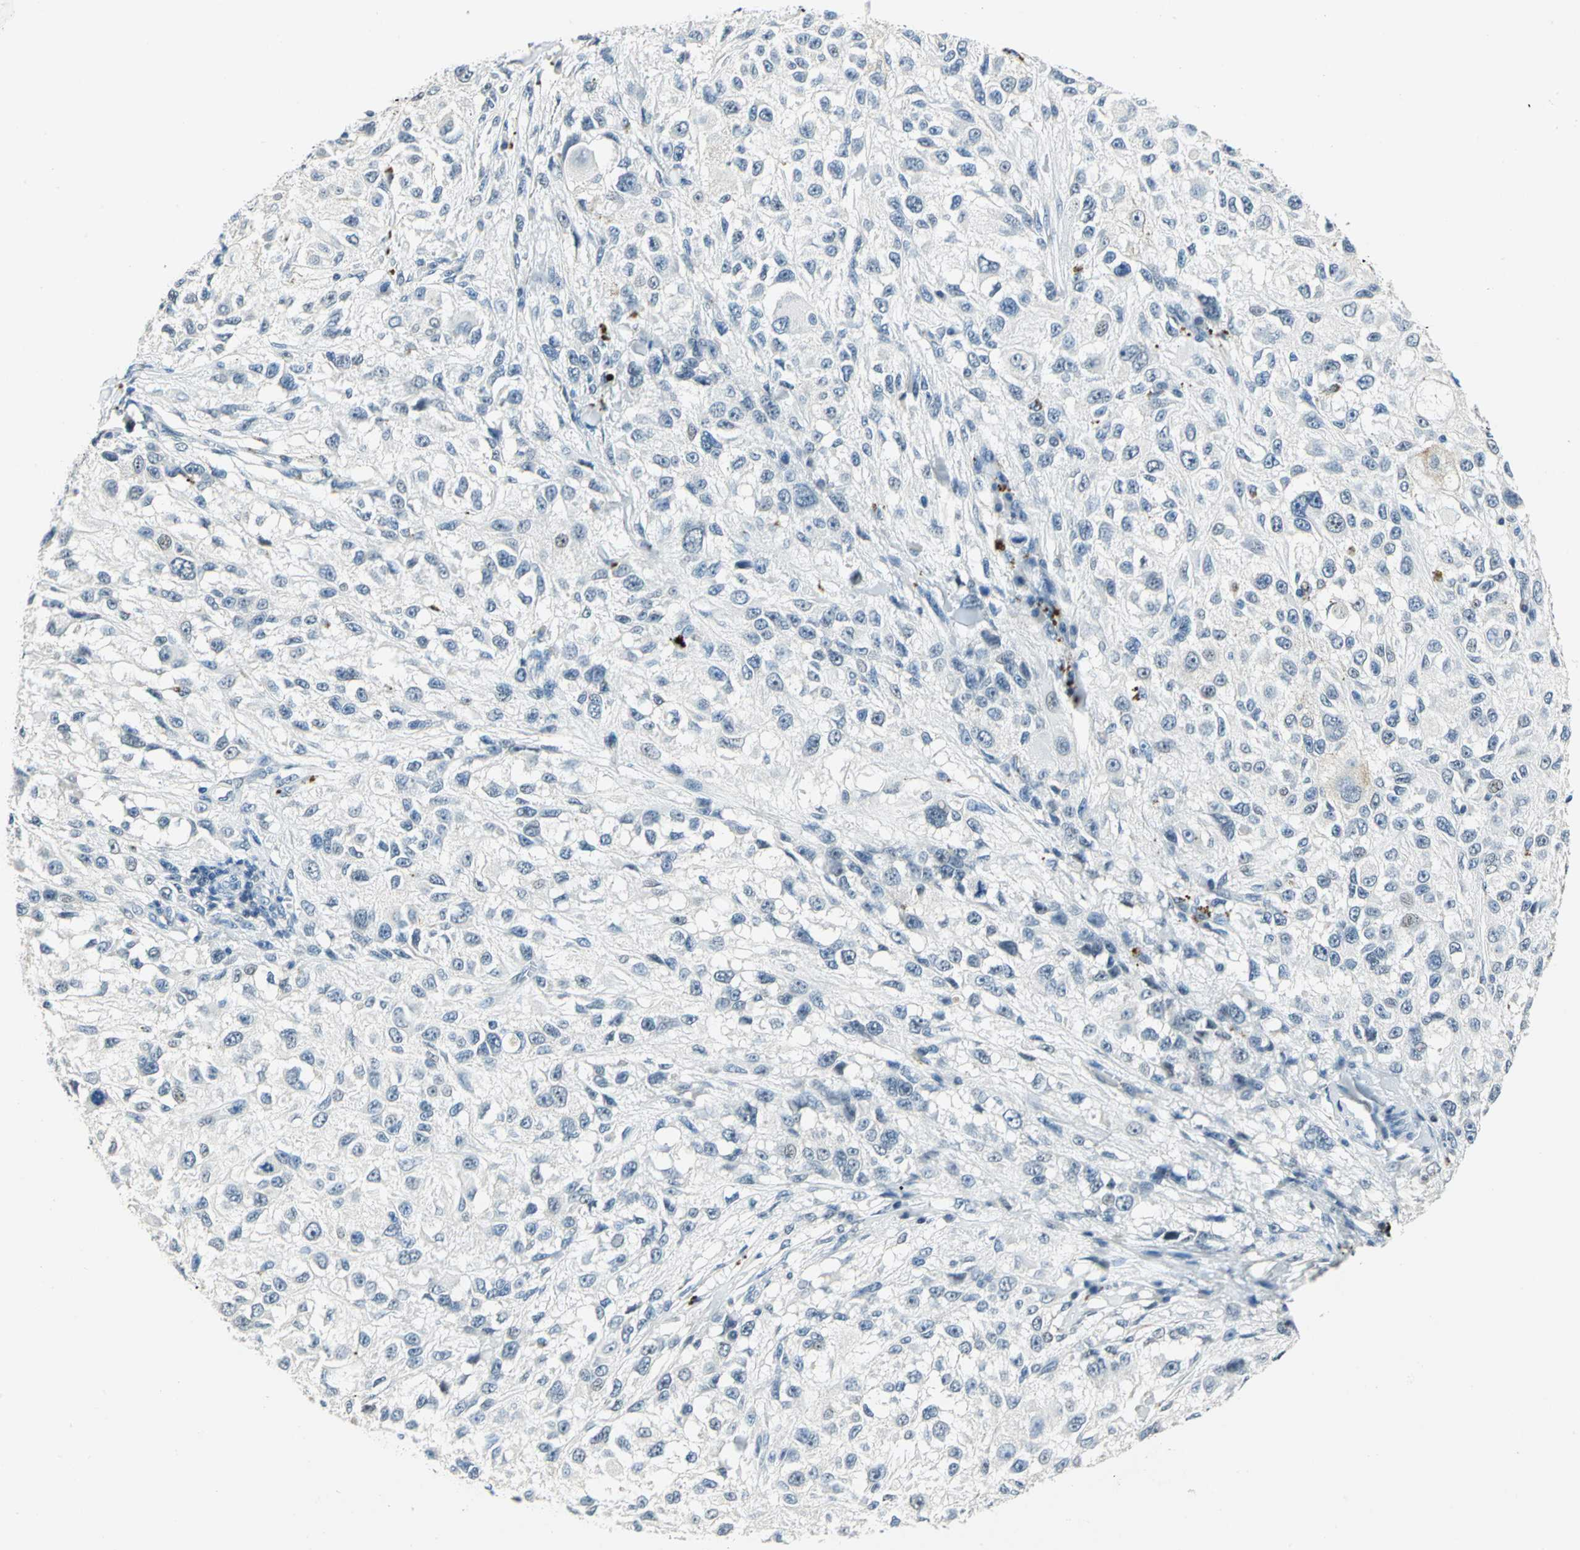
{"staining": {"intensity": "negative", "quantity": "none", "location": "none"}, "tissue": "melanoma", "cell_type": "Tumor cells", "image_type": "cancer", "snomed": [{"axis": "morphology", "description": "Necrosis, NOS"}, {"axis": "morphology", "description": "Malignant melanoma, NOS"}, {"axis": "topography", "description": "Skin"}], "caption": "A high-resolution image shows immunohistochemistry staining of melanoma, which displays no significant staining in tumor cells.", "gene": "RAD17", "patient": {"sex": "female", "age": 87}}